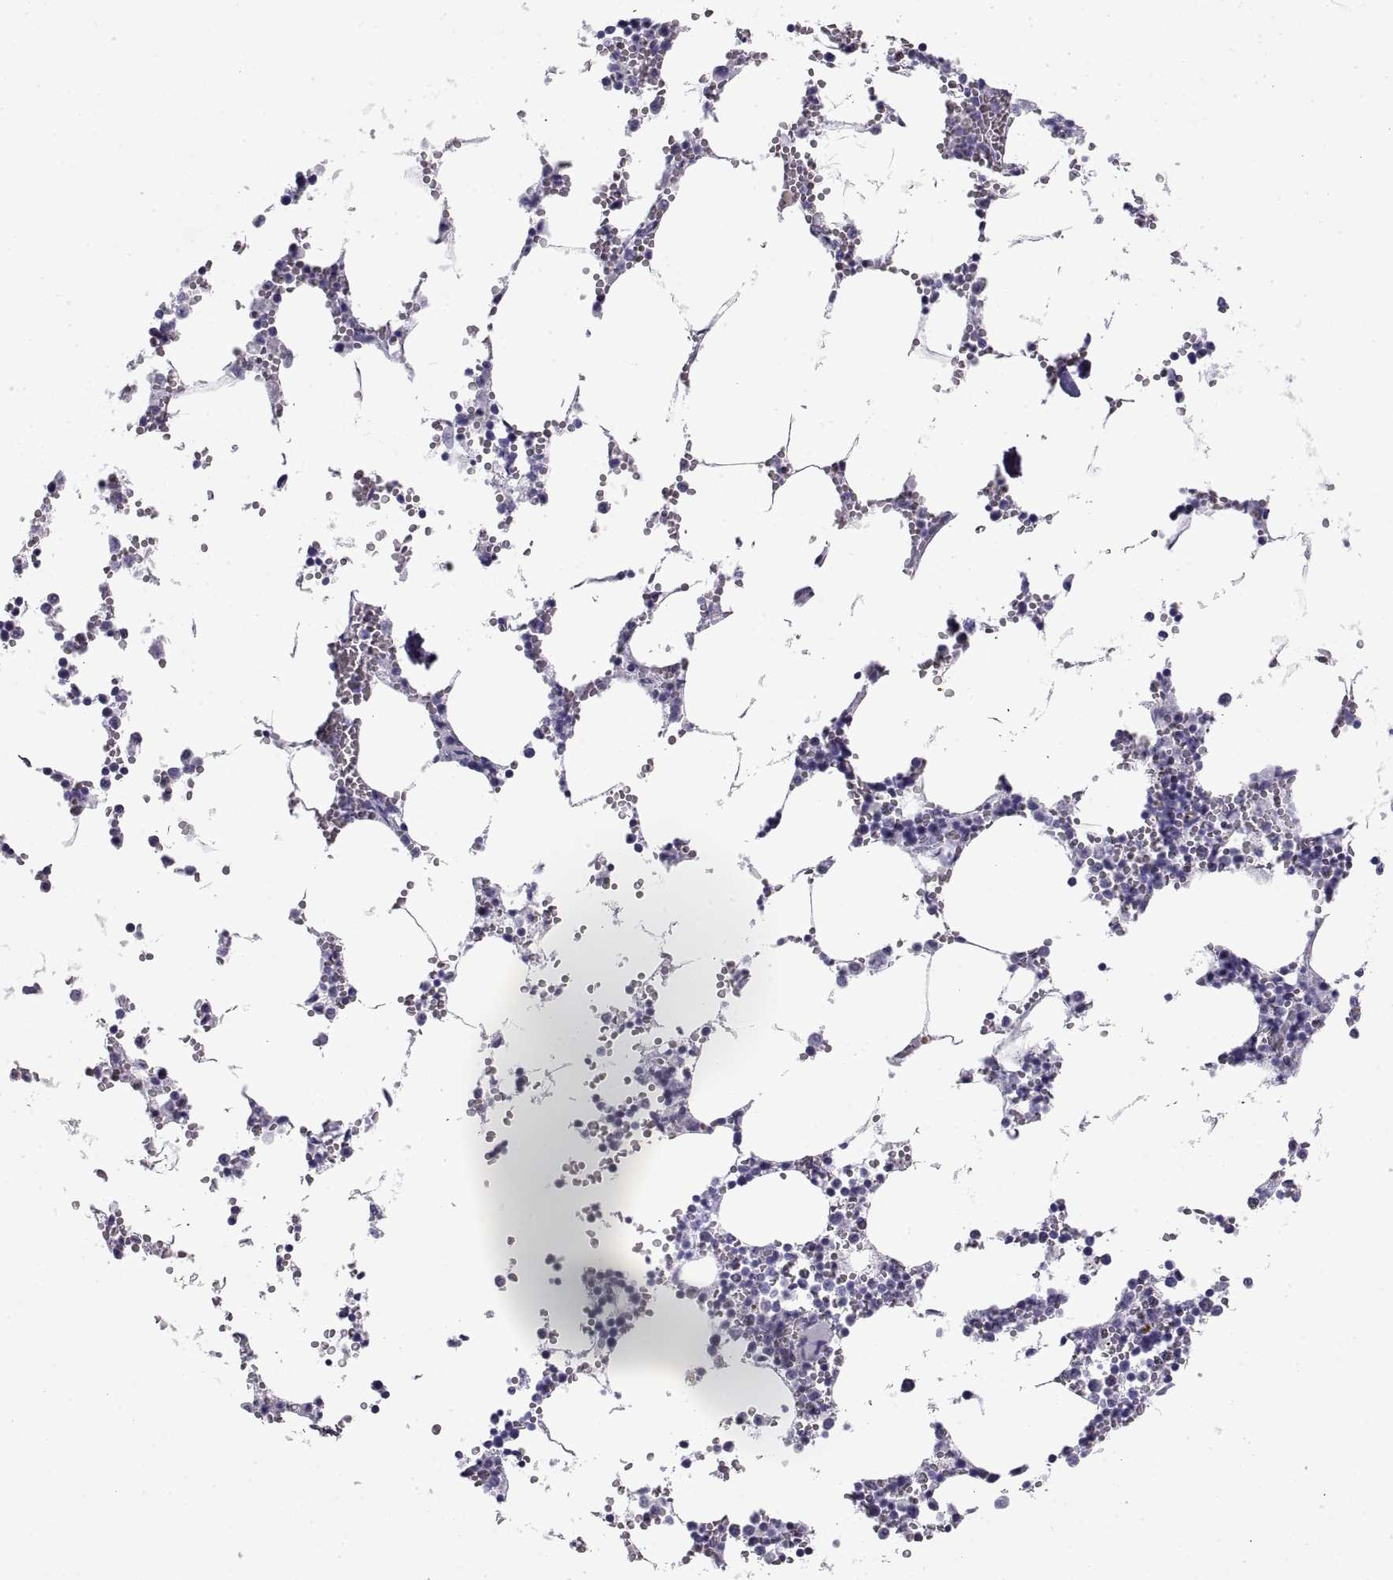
{"staining": {"intensity": "negative", "quantity": "none", "location": "none"}, "tissue": "bone marrow", "cell_type": "Hematopoietic cells", "image_type": "normal", "snomed": [{"axis": "morphology", "description": "Normal tissue, NOS"}, {"axis": "topography", "description": "Bone marrow"}], "caption": "Immunohistochemical staining of benign human bone marrow displays no significant expression in hematopoietic cells. (DAB immunohistochemistry (IHC), high magnification).", "gene": "RLBP1", "patient": {"sex": "male", "age": 54}}